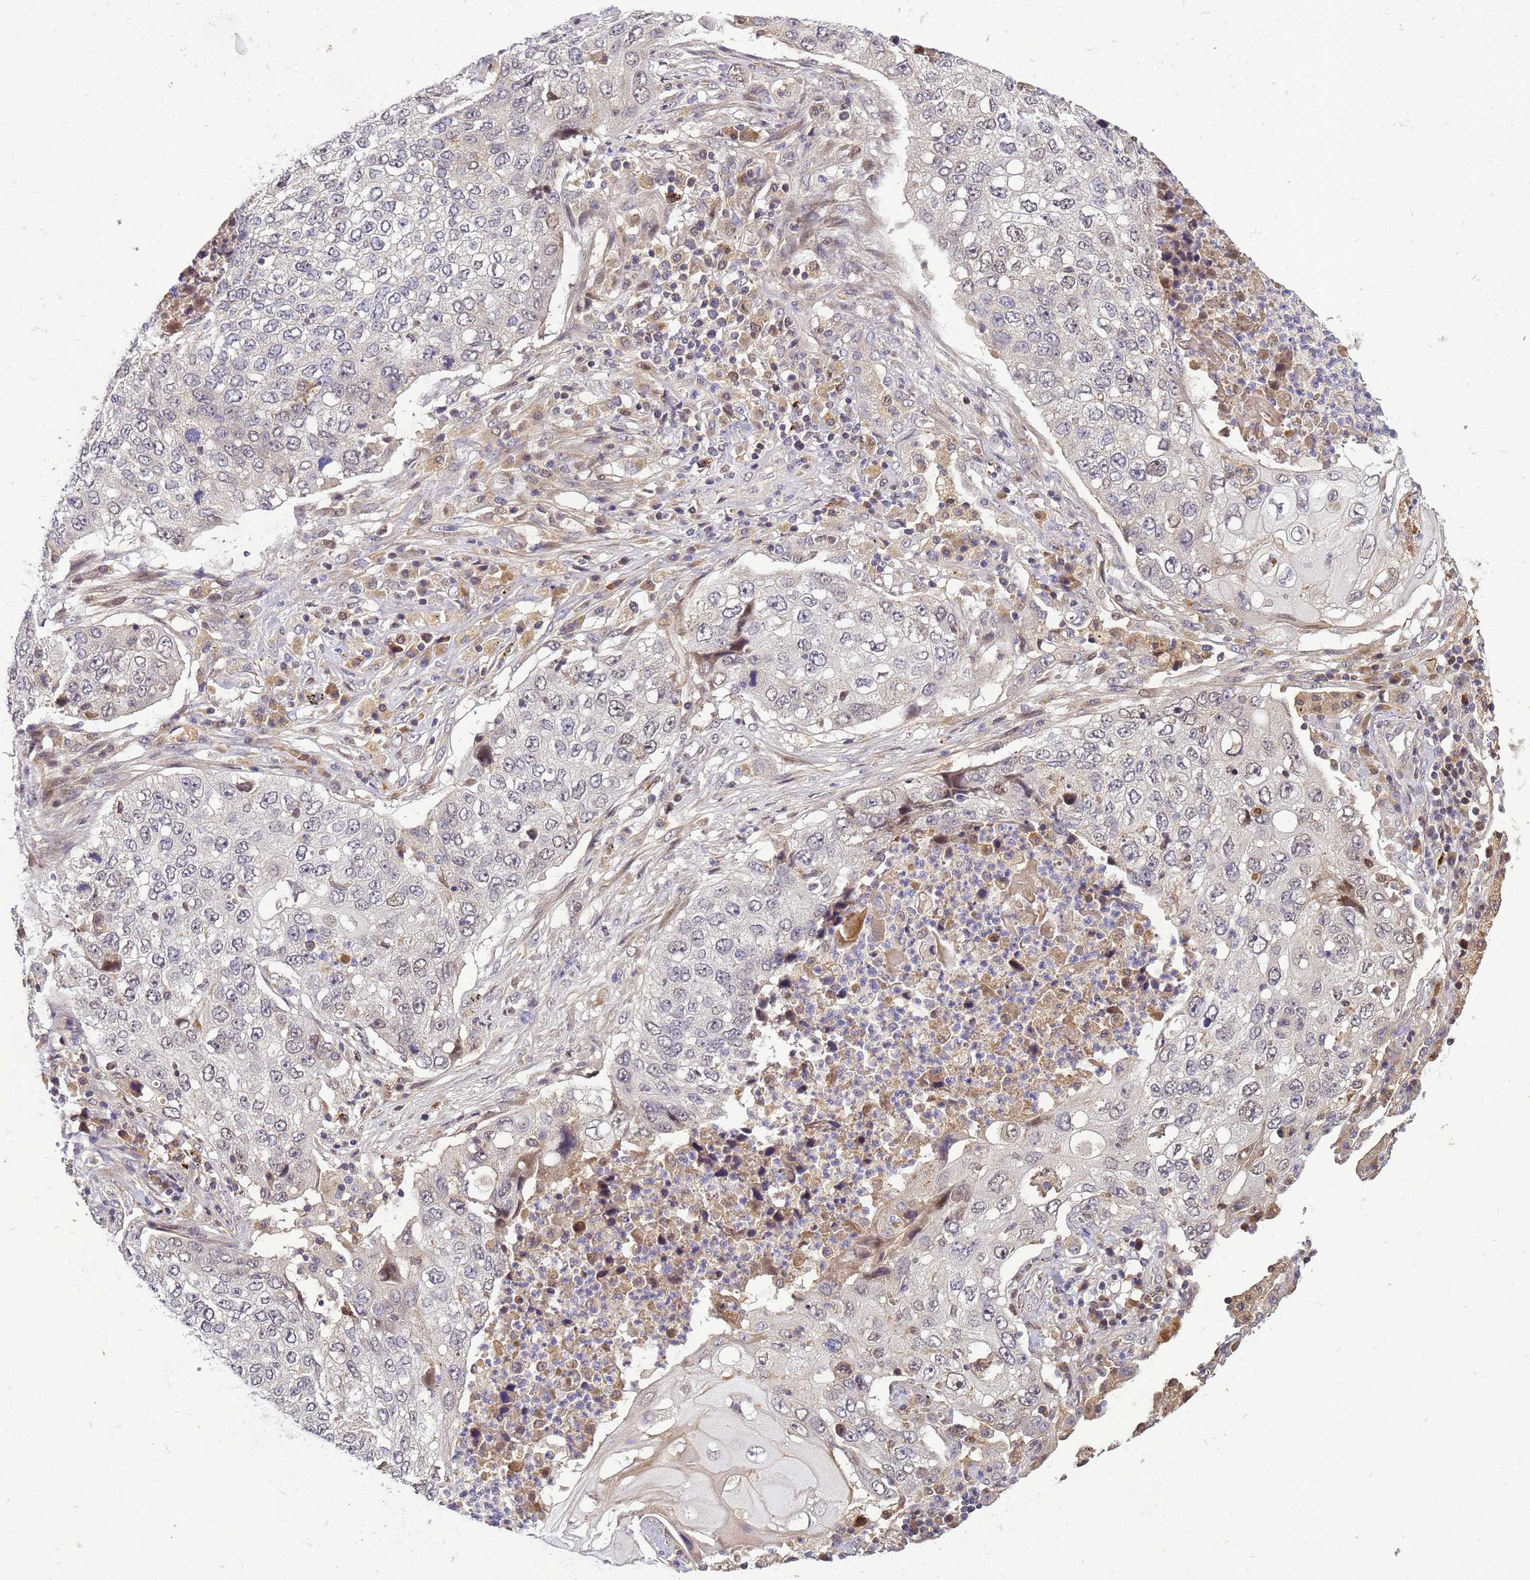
{"staining": {"intensity": "negative", "quantity": "none", "location": "none"}, "tissue": "lung cancer", "cell_type": "Tumor cells", "image_type": "cancer", "snomed": [{"axis": "morphology", "description": "Squamous cell carcinoma, NOS"}, {"axis": "topography", "description": "Lung"}], "caption": "DAB immunohistochemical staining of human lung squamous cell carcinoma displays no significant staining in tumor cells.", "gene": "TMEM74B", "patient": {"sex": "female", "age": 63}}